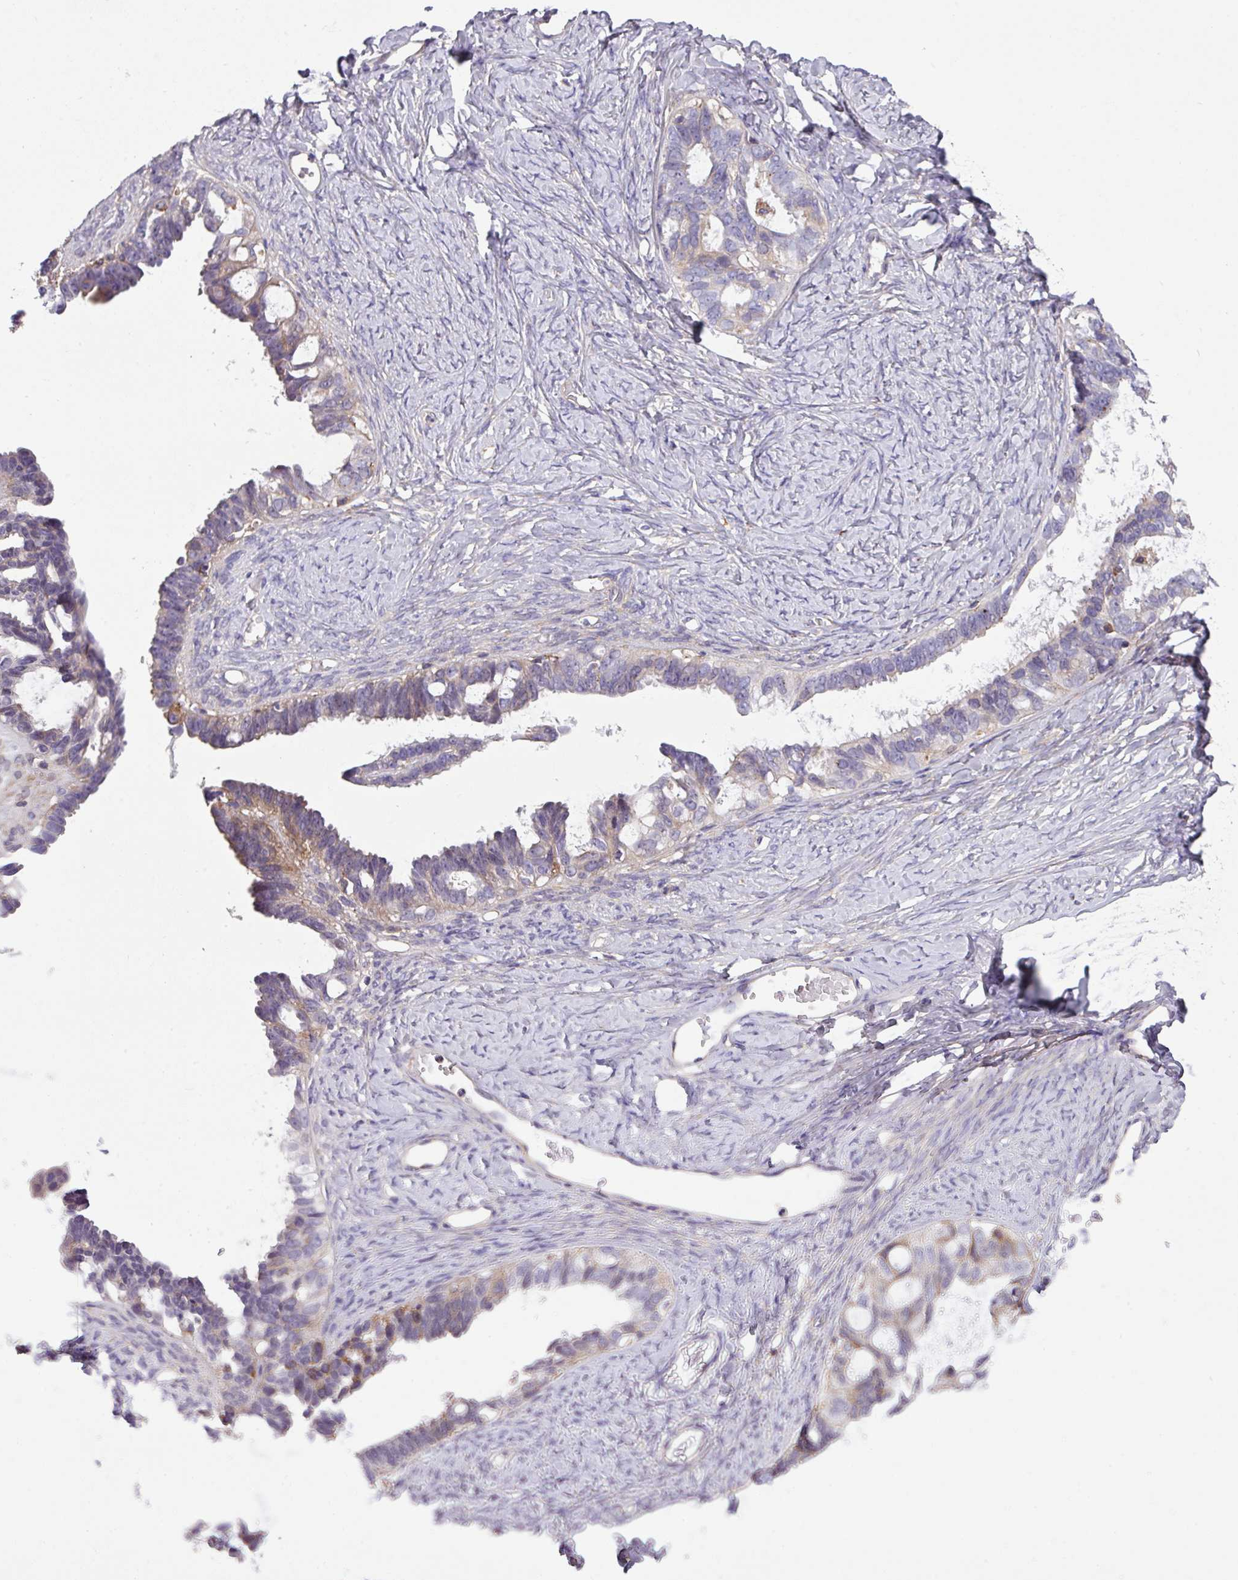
{"staining": {"intensity": "weak", "quantity": "25%-75%", "location": "cytoplasmic/membranous"}, "tissue": "ovarian cancer", "cell_type": "Tumor cells", "image_type": "cancer", "snomed": [{"axis": "morphology", "description": "Cystadenocarcinoma, serous, NOS"}, {"axis": "topography", "description": "Ovary"}], "caption": "The photomicrograph demonstrates a brown stain indicating the presence of a protein in the cytoplasmic/membranous of tumor cells in ovarian serous cystadenocarcinoma.", "gene": "LRRC41", "patient": {"sex": "female", "age": 69}}